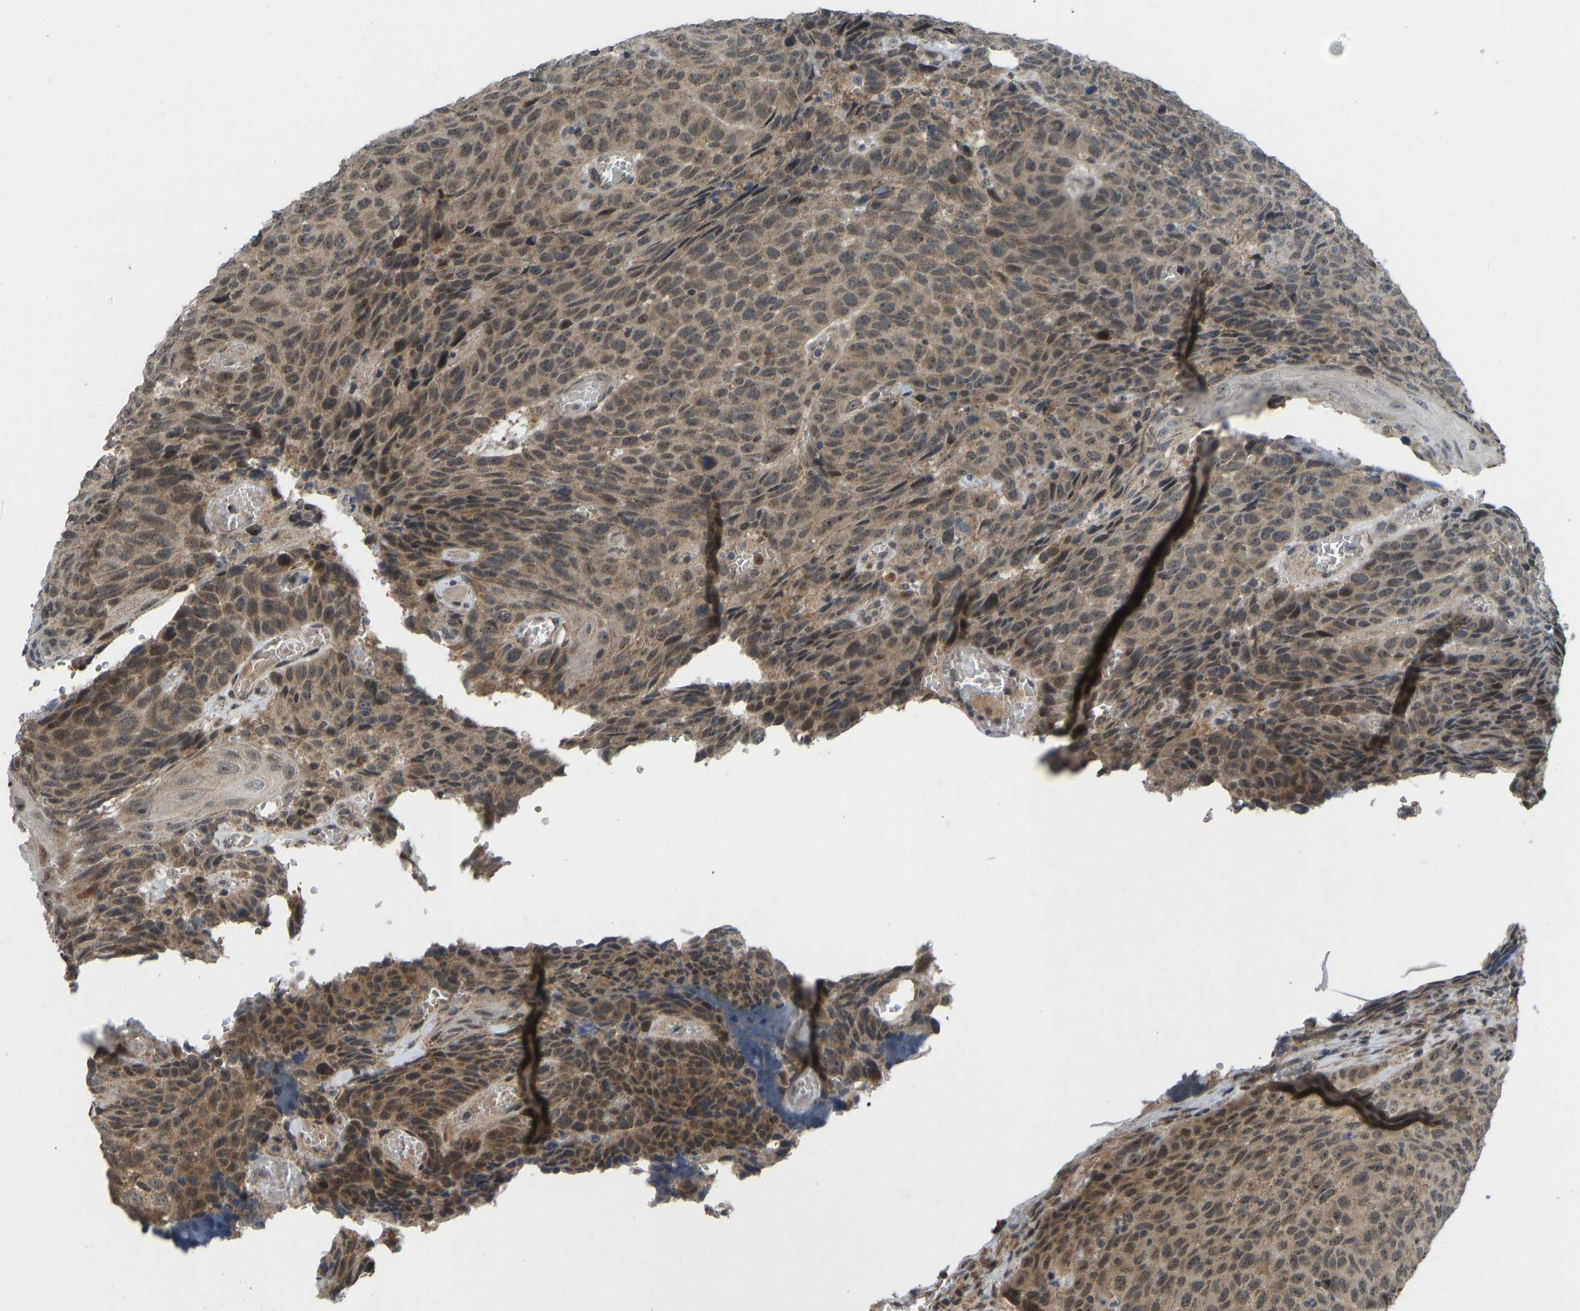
{"staining": {"intensity": "moderate", "quantity": ">75%", "location": "cytoplasmic/membranous"}, "tissue": "head and neck cancer", "cell_type": "Tumor cells", "image_type": "cancer", "snomed": [{"axis": "morphology", "description": "Squamous cell carcinoma, NOS"}, {"axis": "topography", "description": "Head-Neck"}], "caption": "Human squamous cell carcinoma (head and neck) stained for a protein (brown) shows moderate cytoplasmic/membranous positive expression in about >75% of tumor cells.", "gene": "ACADS", "patient": {"sex": "male", "age": 66}}